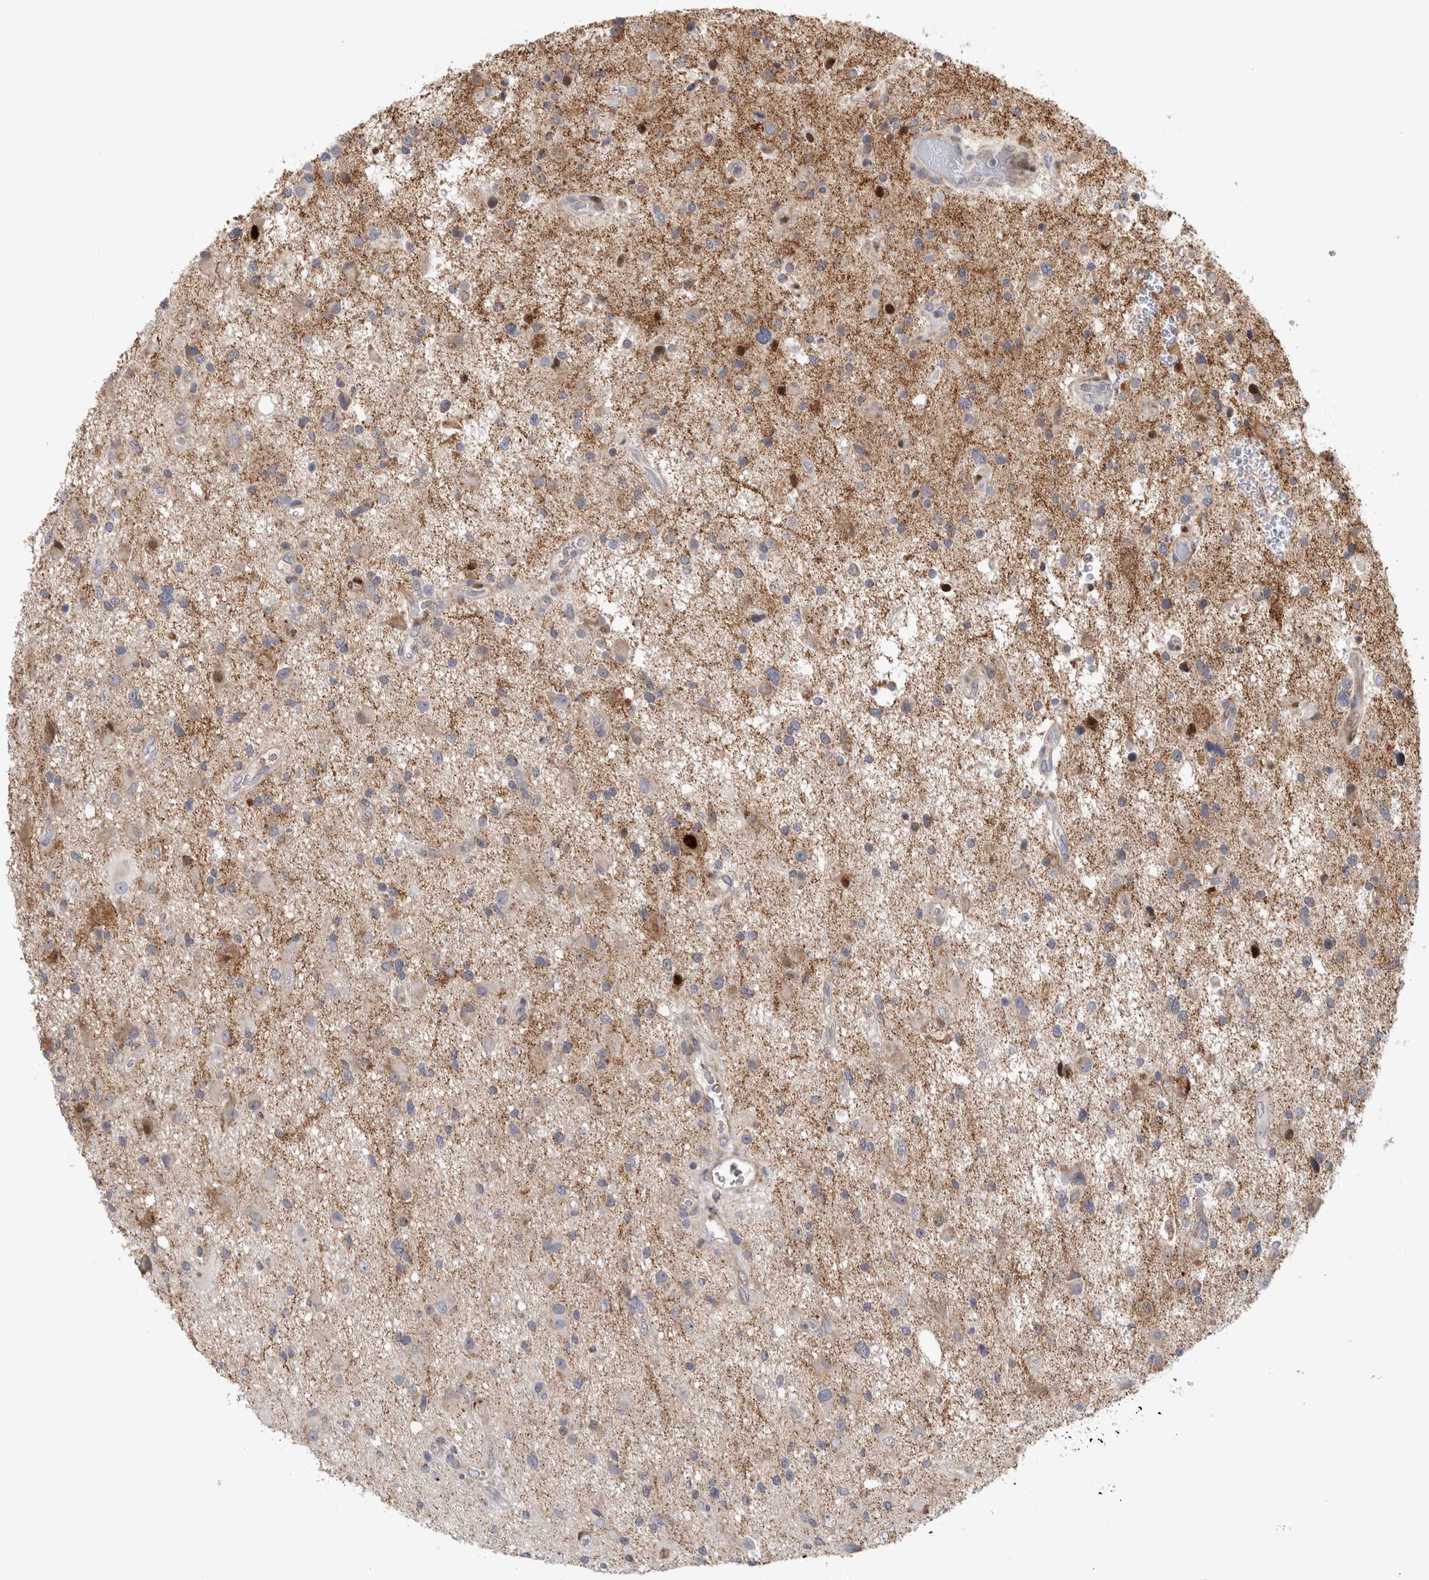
{"staining": {"intensity": "weak", "quantity": "<25%", "location": "cytoplasmic/membranous"}, "tissue": "glioma", "cell_type": "Tumor cells", "image_type": "cancer", "snomed": [{"axis": "morphology", "description": "Glioma, malignant, High grade"}, {"axis": "topography", "description": "Brain"}], "caption": "Malignant glioma (high-grade) stained for a protein using IHC reveals no expression tumor cells.", "gene": "RBM48", "patient": {"sex": "male", "age": 33}}